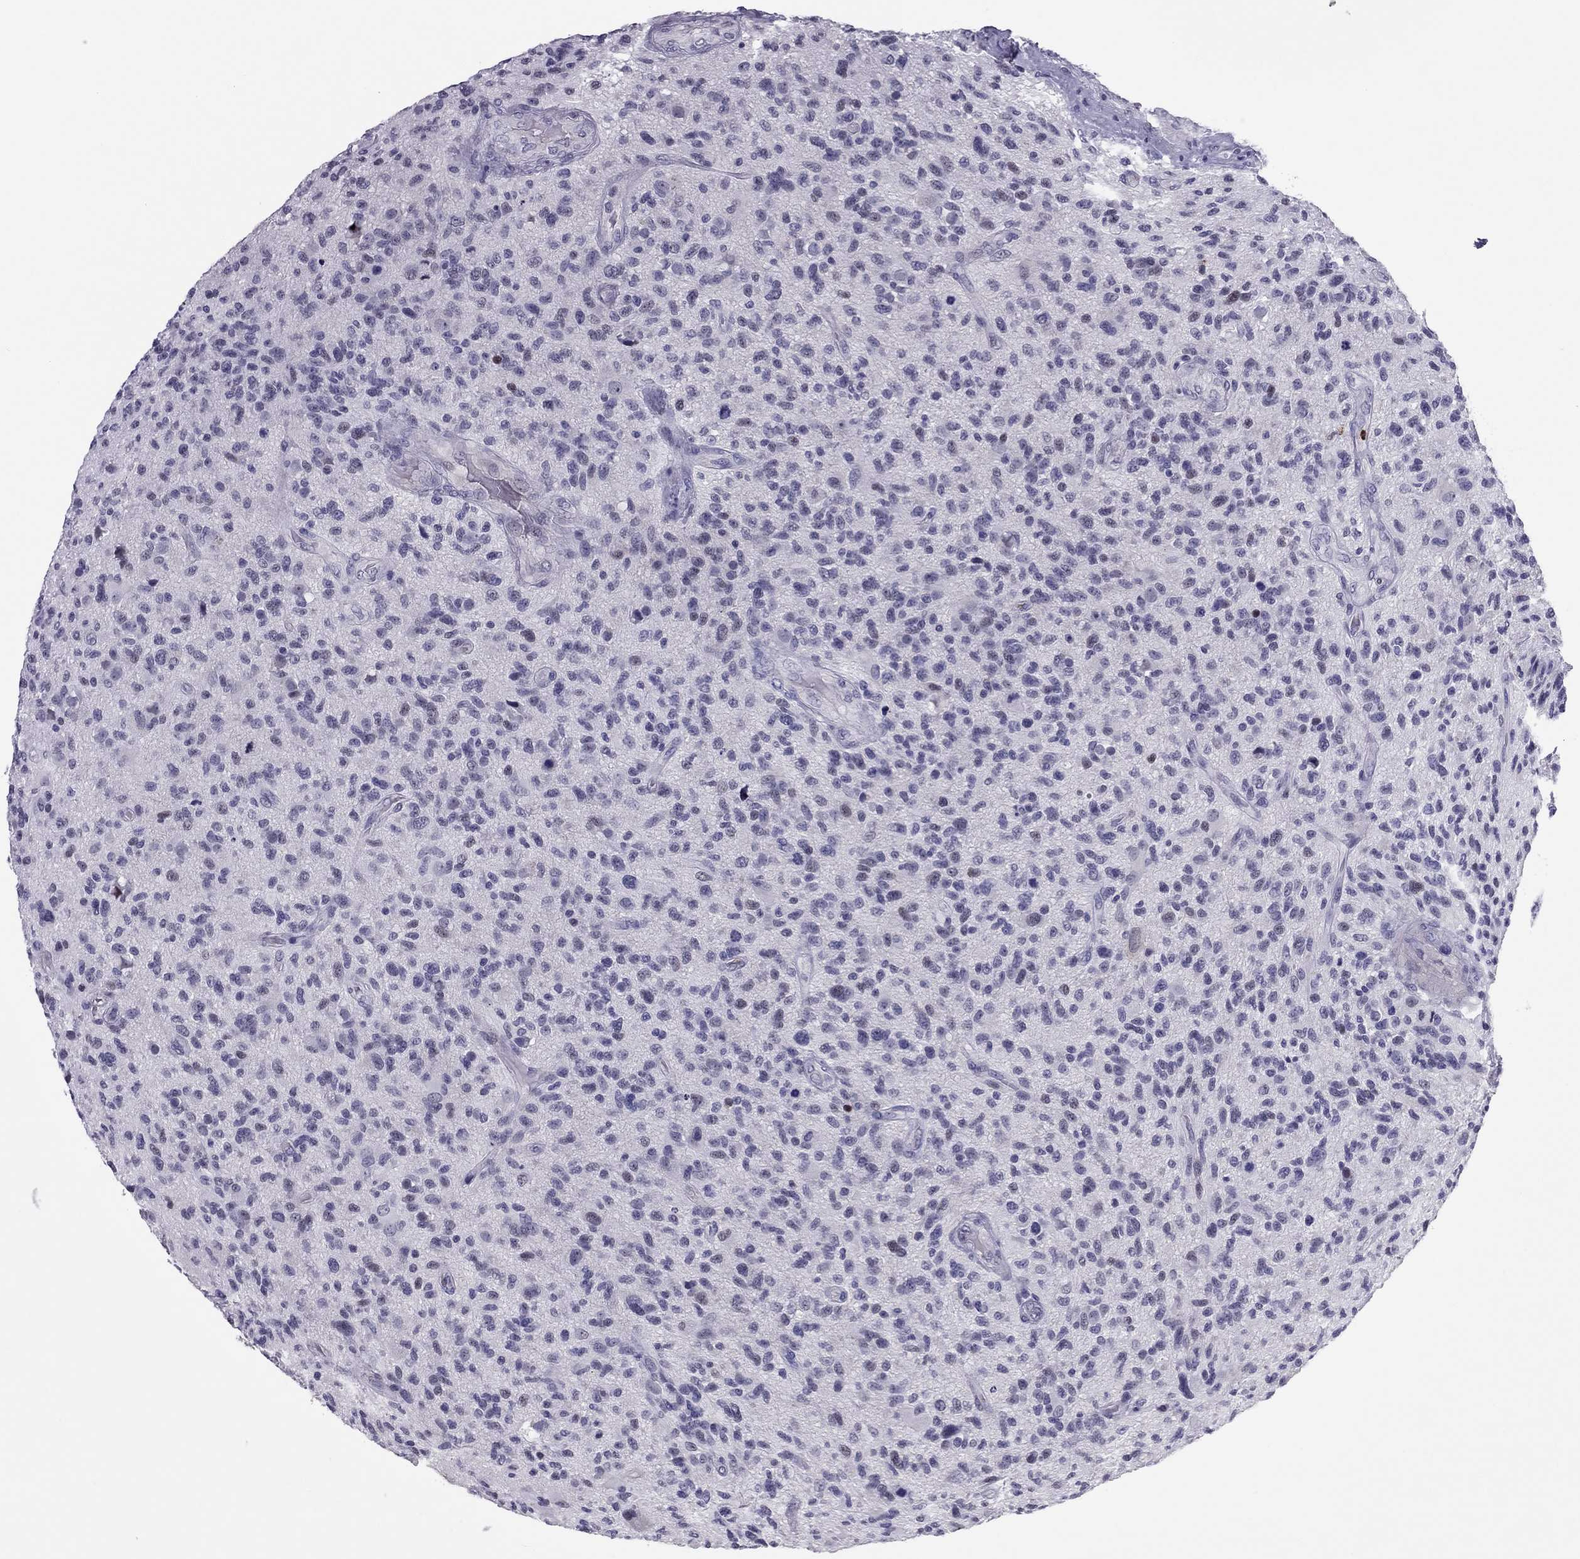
{"staining": {"intensity": "negative", "quantity": "none", "location": "none"}, "tissue": "glioma", "cell_type": "Tumor cells", "image_type": "cancer", "snomed": [{"axis": "morphology", "description": "Glioma, malignant, High grade"}, {"axis": "topography", "description": "Brain"}], "caption": "Protein analysis of glioma displays no significant staining in tumor cells. (DAB IHC visualized using brightfield microscopy, high magnification).", "gene": "CCL27", "patient": {"sex": "male", "age": 47}}